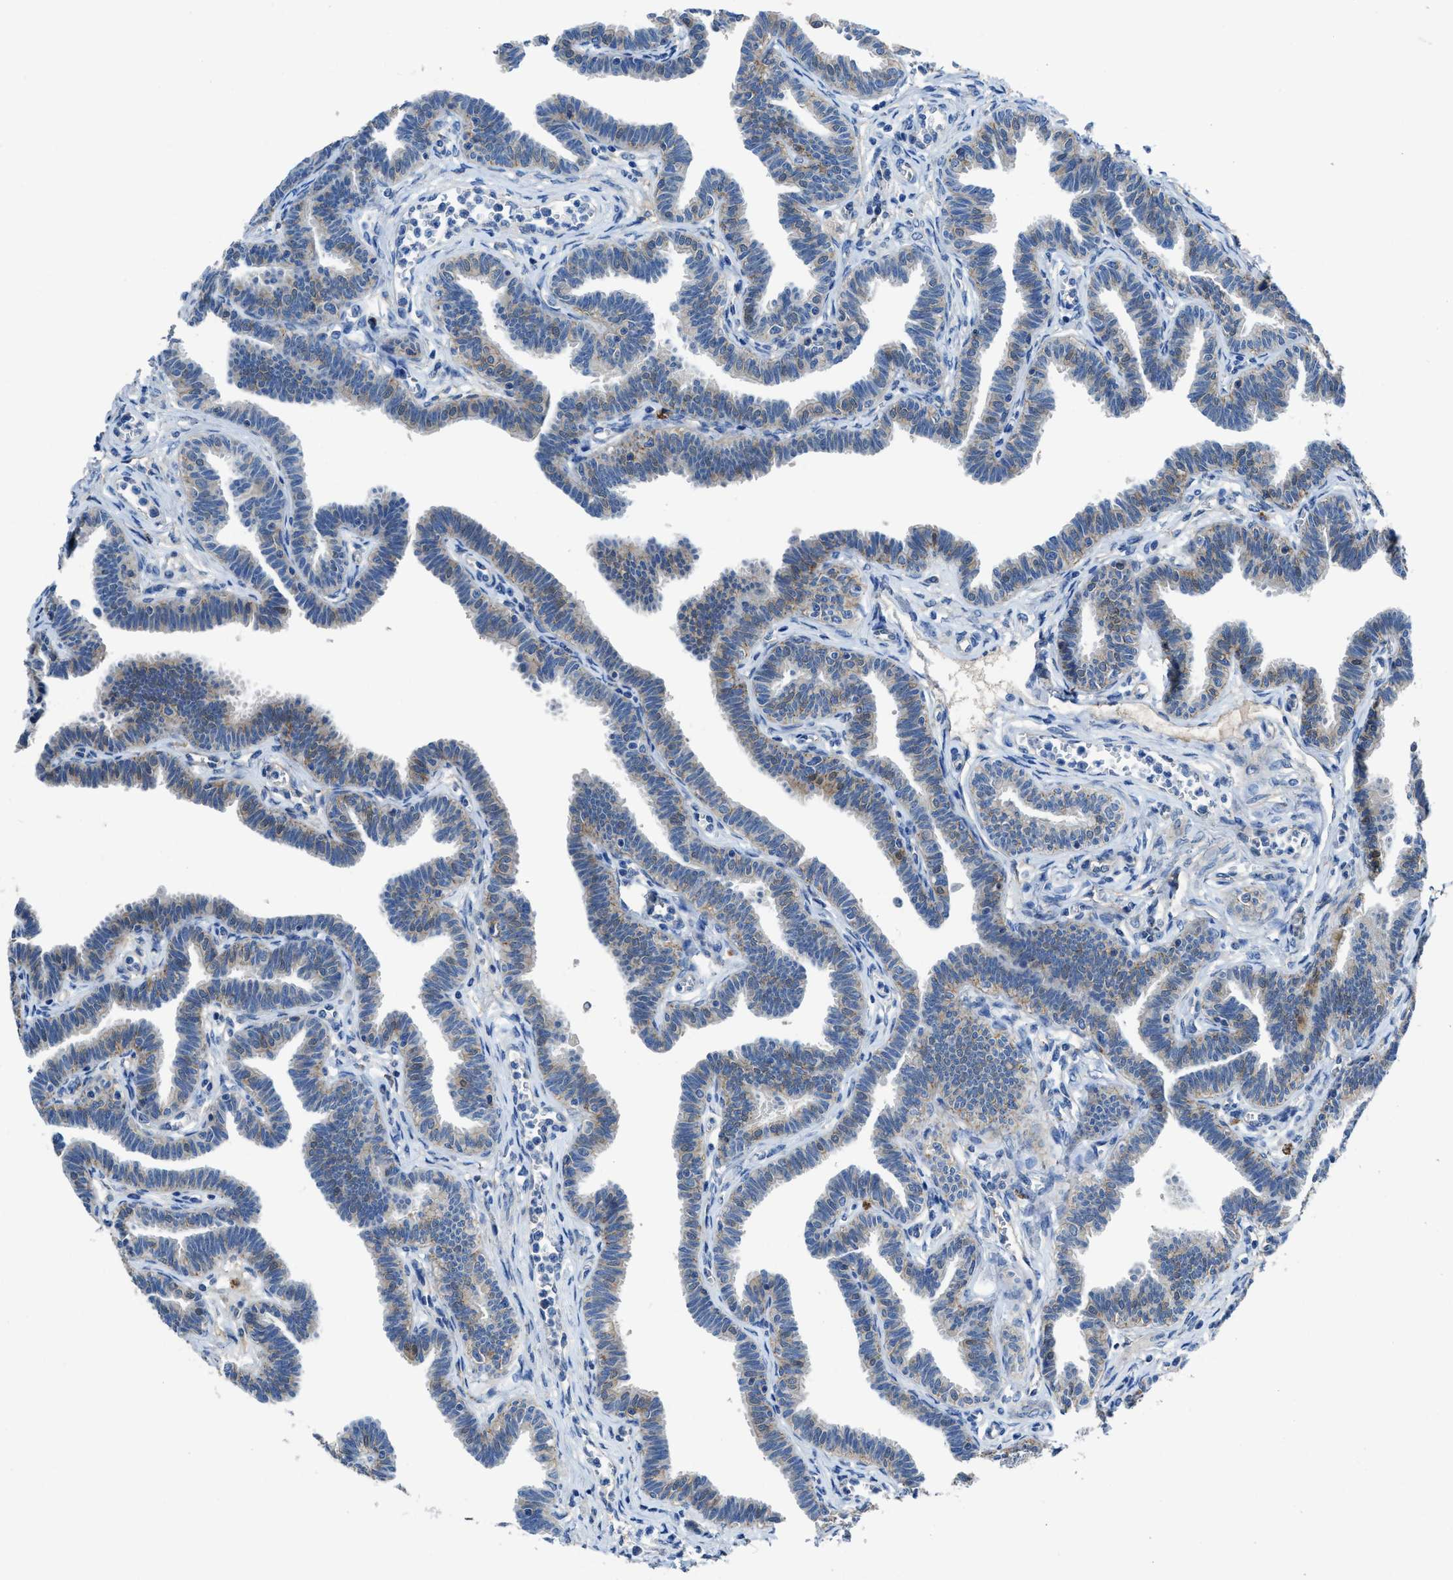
{"staining": {"intensity": "weak", "quantity": "25%-75%", "location": "cytoplasmic/membranous"}, "tissue": "fallopian tube", "cell_type": "Glandular cells", "image_type": "normal", "snomed": [{"axis": "morphology", "description": "Normal tissue, NOS"}, {"axis": "topography", "description": "Fallopian tube"}, {"axis": "topography", "description": "Ovary"}], "caption": "A high-resolution photomicrograph shows immunohistochemistry staining of benign fallopian tube, which demonstrates weak cytoplasmic/membranous staining in about 25%-75% of glandular cells. (DAB (3,3'-diaminobenzidine) = brown stain, brightfield microscopy at high magnification).", "gene": "PTGFRN", "patient": {"sex": "female", "age": 23}}